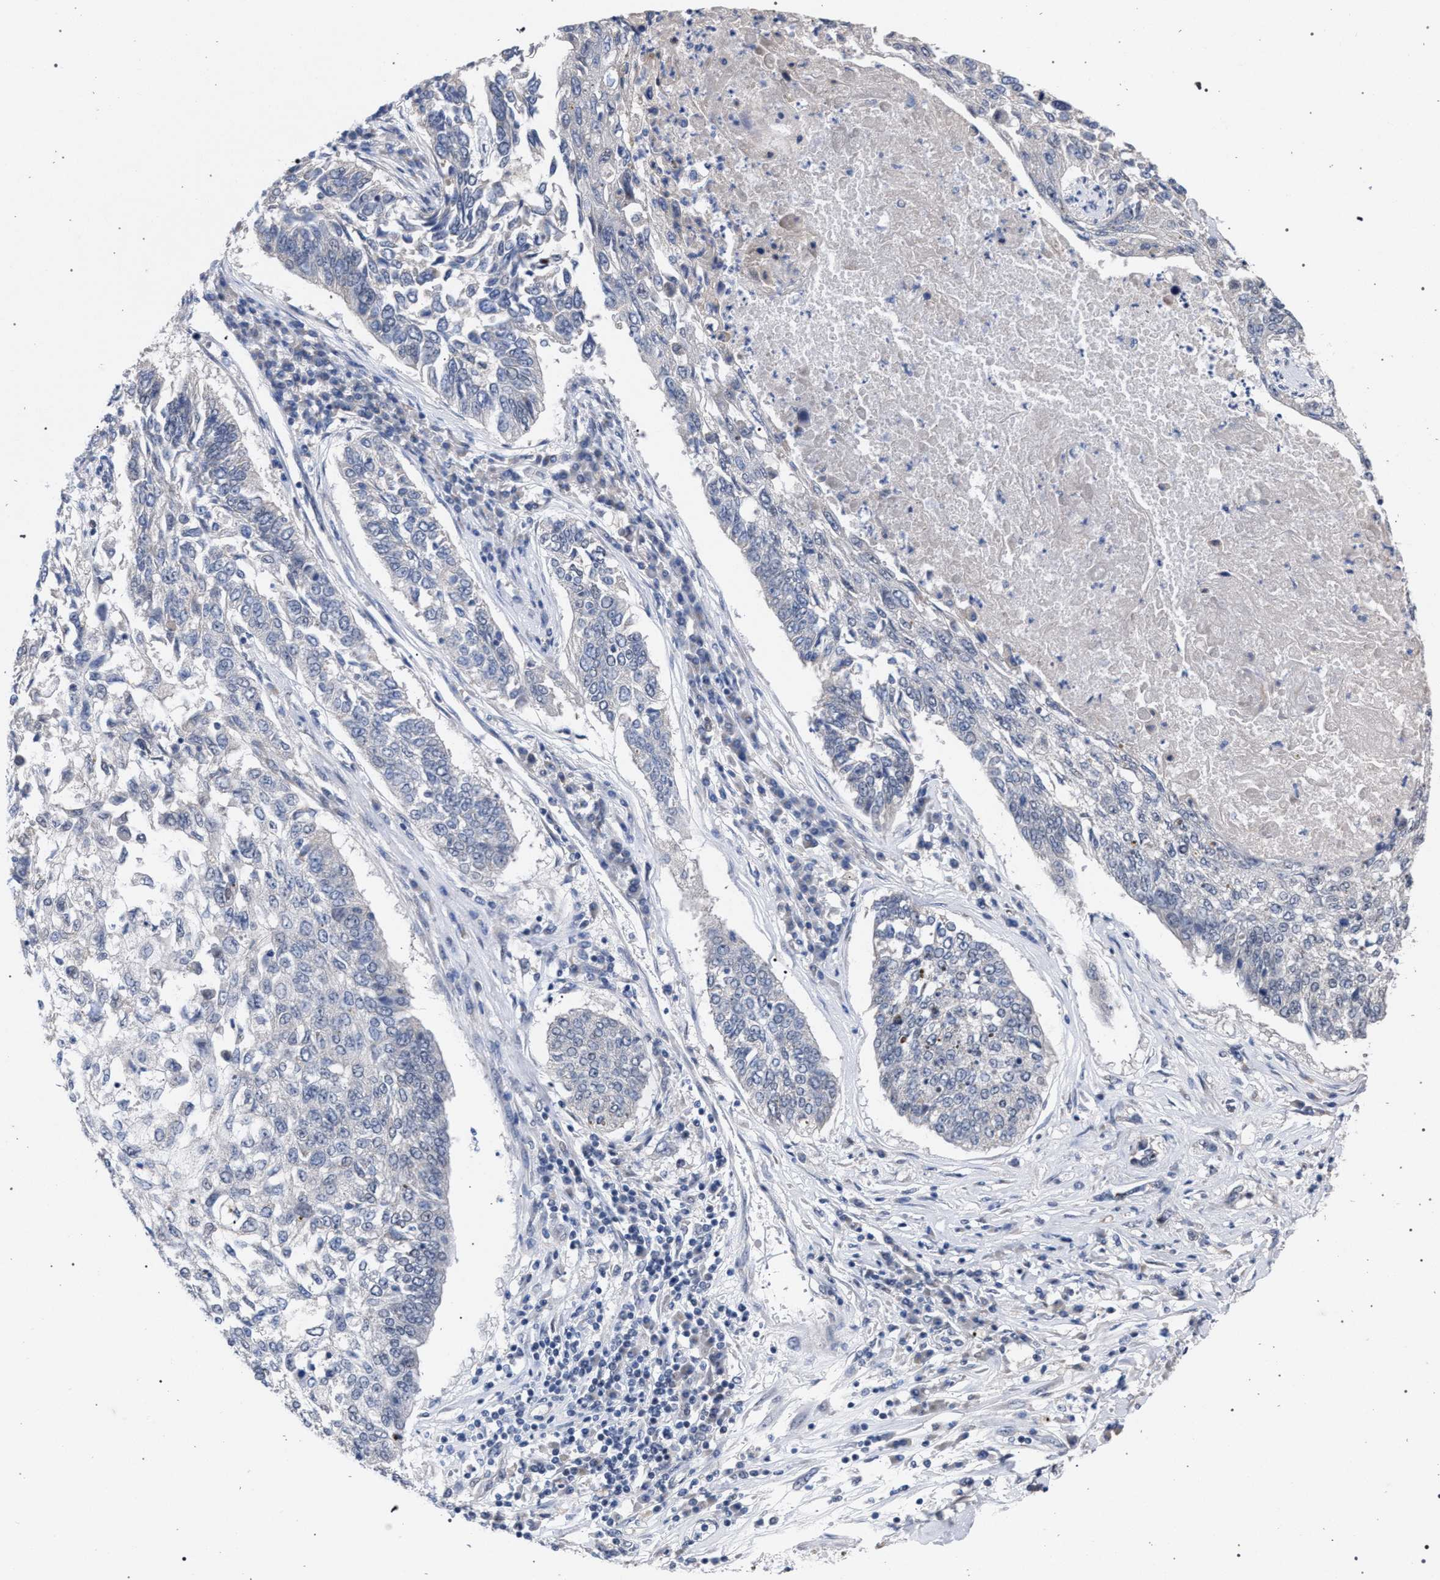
{"staining": {"intensity": "negative", "quantity": "none", "location": "none"}, "tissue": "lung cancer", "cell_type": "Tumor cells", "image_type": "cancer", "snomed": [{"axis": "morphology", "description": "Normal tissue, NOS"}, {"axis": "morphology", "description": "Squamous cell carcinoma, NOS"}, {"axis": "topography", "description": "Cartilage tissue"}, {"axis": "topography", "description": "Bronchus"}, {"axis": "topography", "description": "Lung"}], "caption": "Lung cancer (squamous cell carcinoma) was stained to show a protein in brown. There is no significant expression in tumor cells.", "gene": "GOLGA2", "patient": {"sex": "female", "age": 49}}